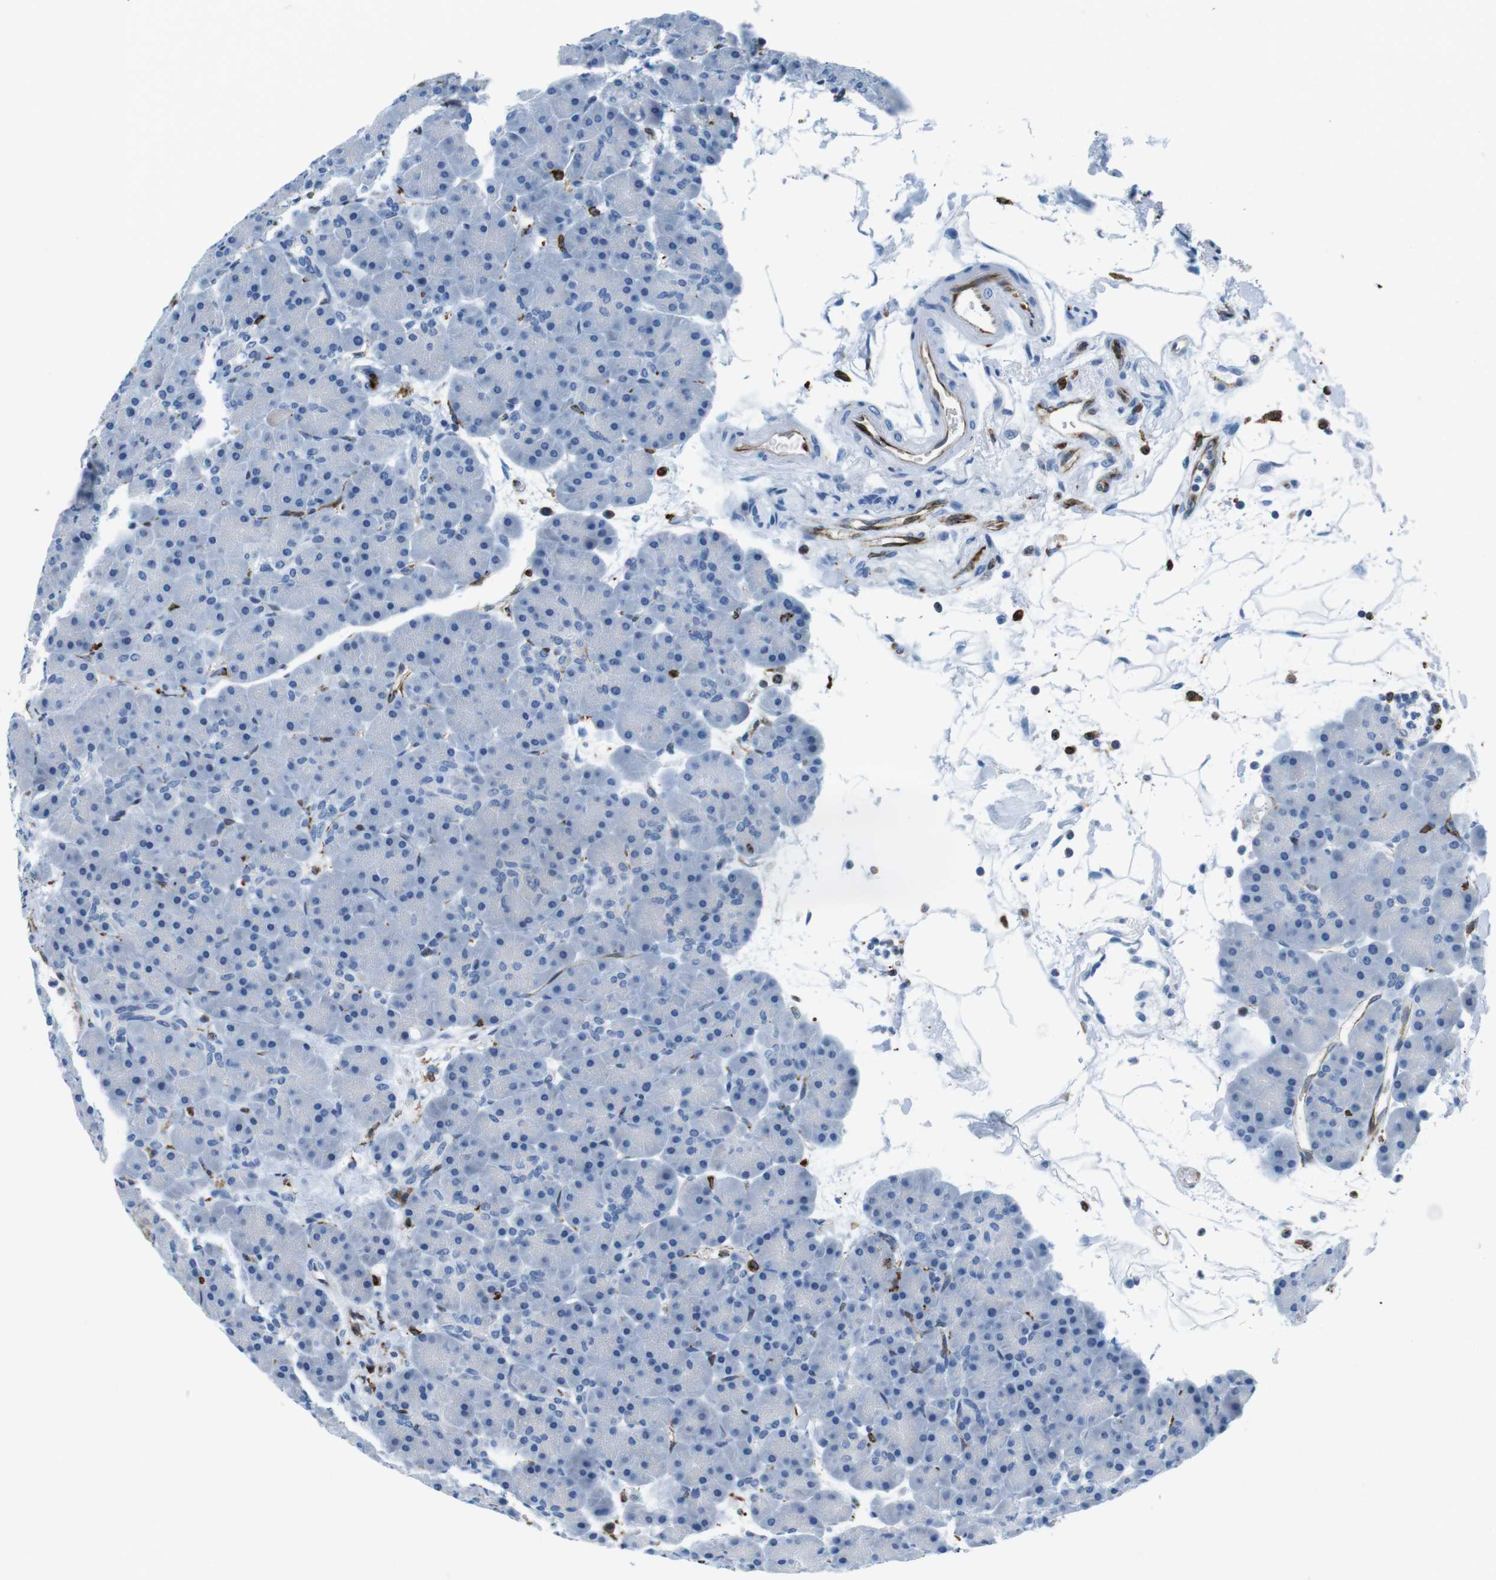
{"staining": {"intensity": "negative", "quantity": "none", "location": "none"}, "tissue": "pancreas", "cell_type": "Exocrine glandular cells", "image_type": "normal", "snomed": [{"axis": "morphology", "description": "Normal tissue, NOS"}, {"axis": "topography", "description": "Pancreas"}], "caption": "Immunohistochemistry (IHC) of benign pancreas displays no positivity in exocrine glandular cells.", "gene": "CIITA", "patient": {"sex": "male", "age": 66}}